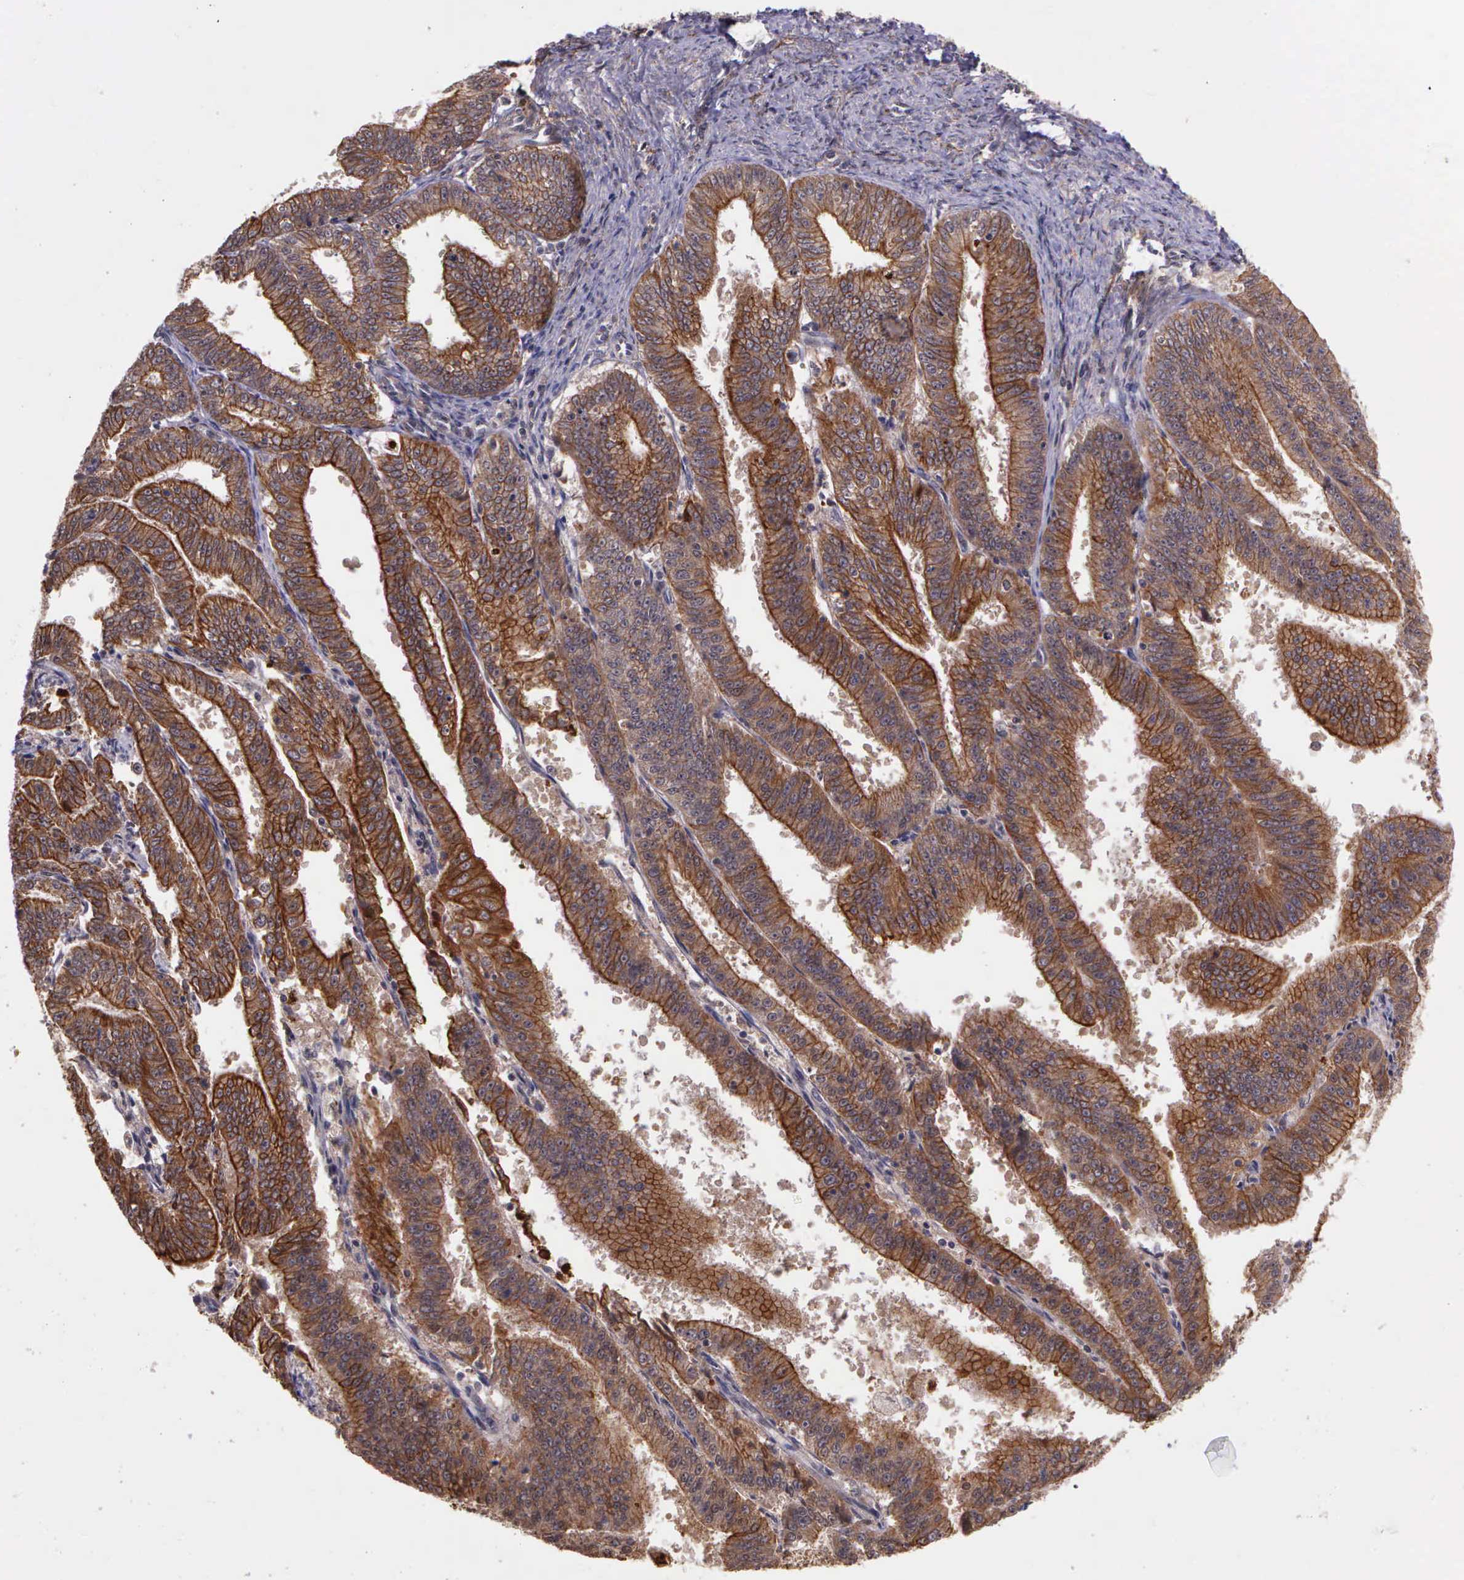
{"staining": {"intensity": "strong", "quantity": ">75%", "location": "cytoplasmic/membranous"}, "tissue": "endometrial cancer", "cell_type": "Tumor cells", "image_type": "cancer", "snomed": [{"axis": "morphology", "description": "Adenocarcinoma, NOS"}, {"axis": "topography", "description": "Endometrium"}], "caption": "Immunohistochemical staining of human endometrial adenocarcinoma exhibits strong cytoplasmic/membranous protein positivity in about >75% of tumor cells. The staining was performed using DAB (3,3'-diaminobenzidine) to visualize the protein expression in brown, while the nuclei were stained in blue with hematoxylin (Magnification: 20x).", "gene": "PRICKLE3", "patient": {"sex": "female", "age": 66}}